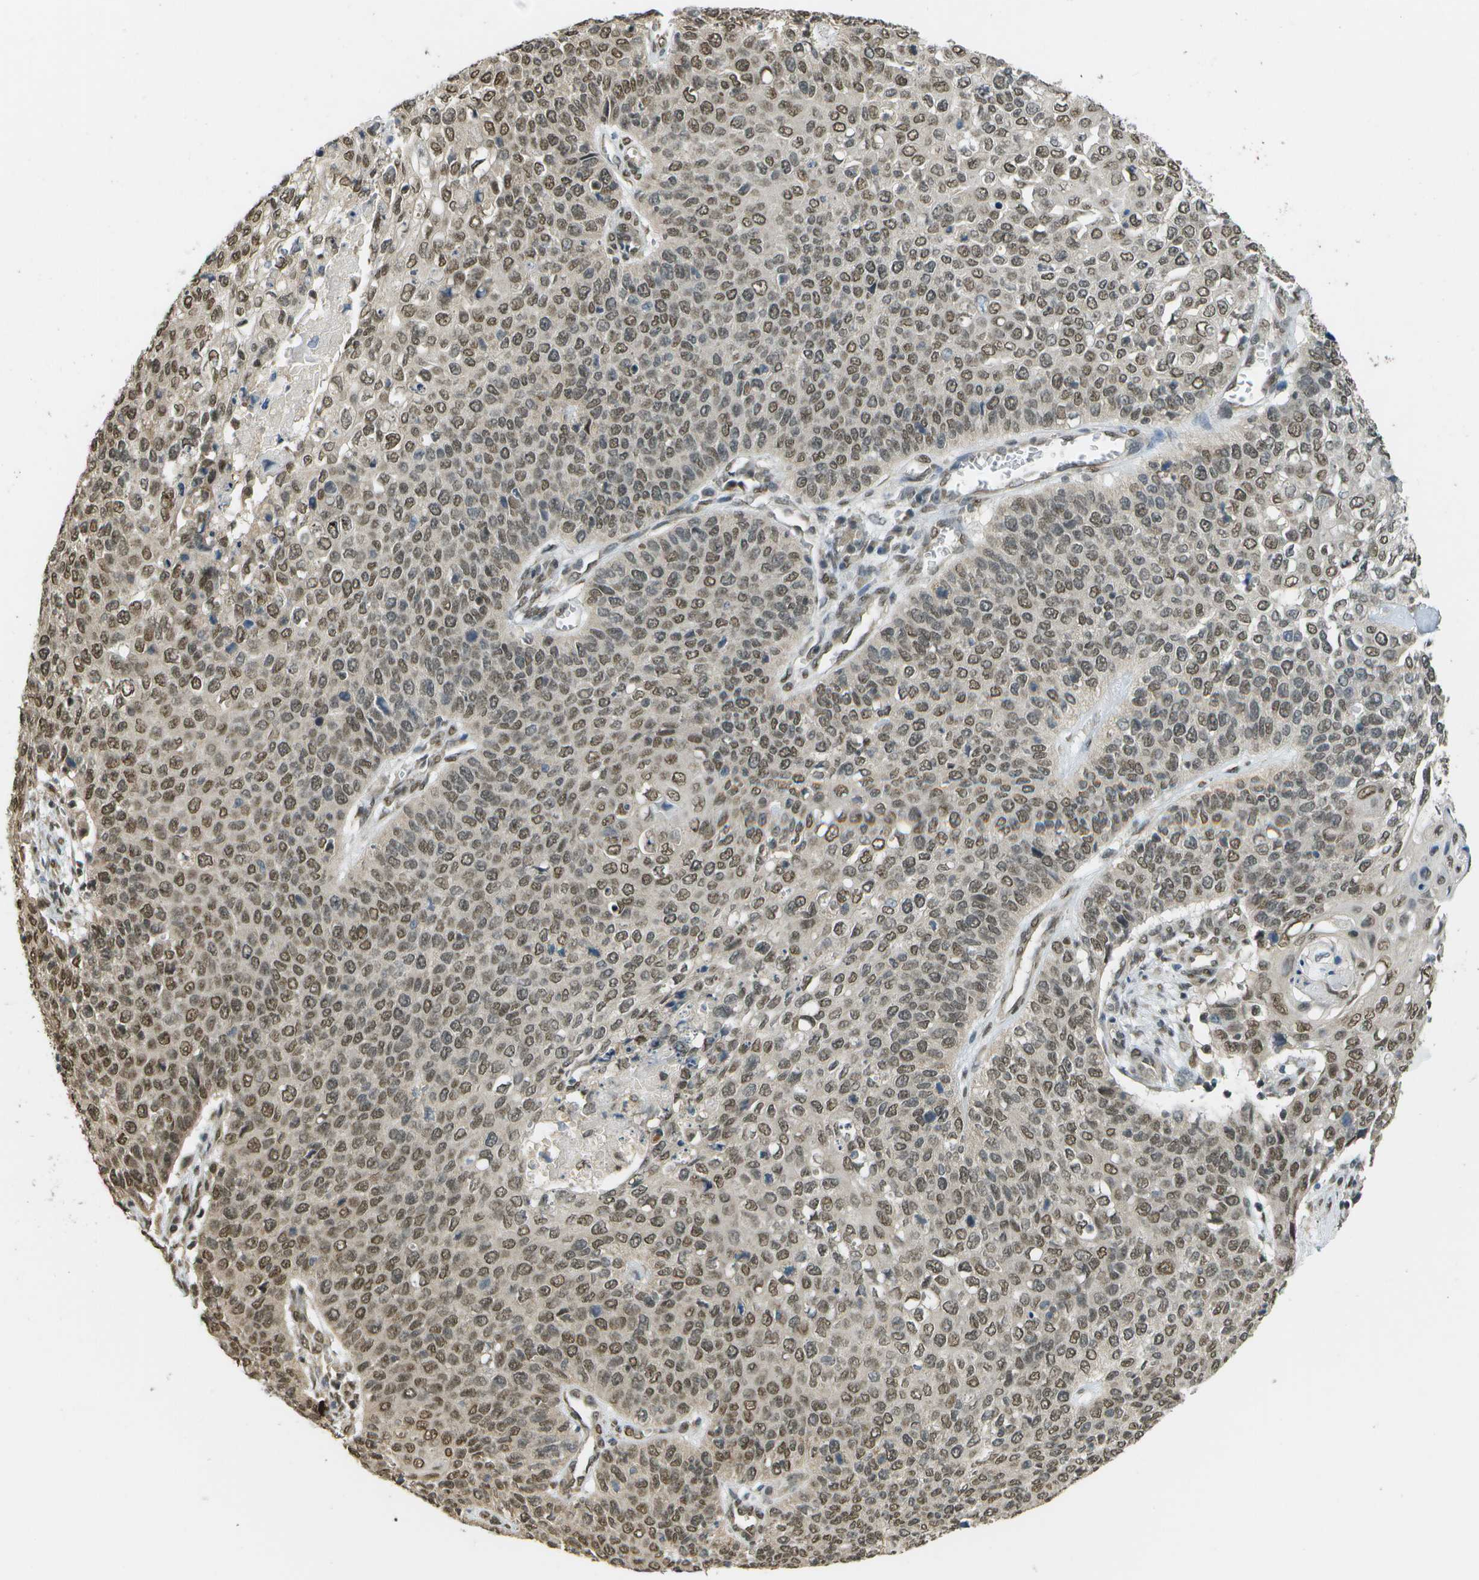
{"staining": {"intensity": "moderate", "quantity": ">75%", "location": "nuclear"}, "tissue": "cervical cancer", "cell_type": "Tumor cells", "image_type": "cancer", "snomed": [{"axis": "morphology", "description": "Squamous cell carcinoma, NOS"}, {"axis": "topography", "description": "Cervix"}], "caption": "Cervical squamous cell carcinoma stained with a protein marker displays moderate staining in tumor cells.", "gene": "ABL2", "patient": {"sex": "female", "age": 39}}